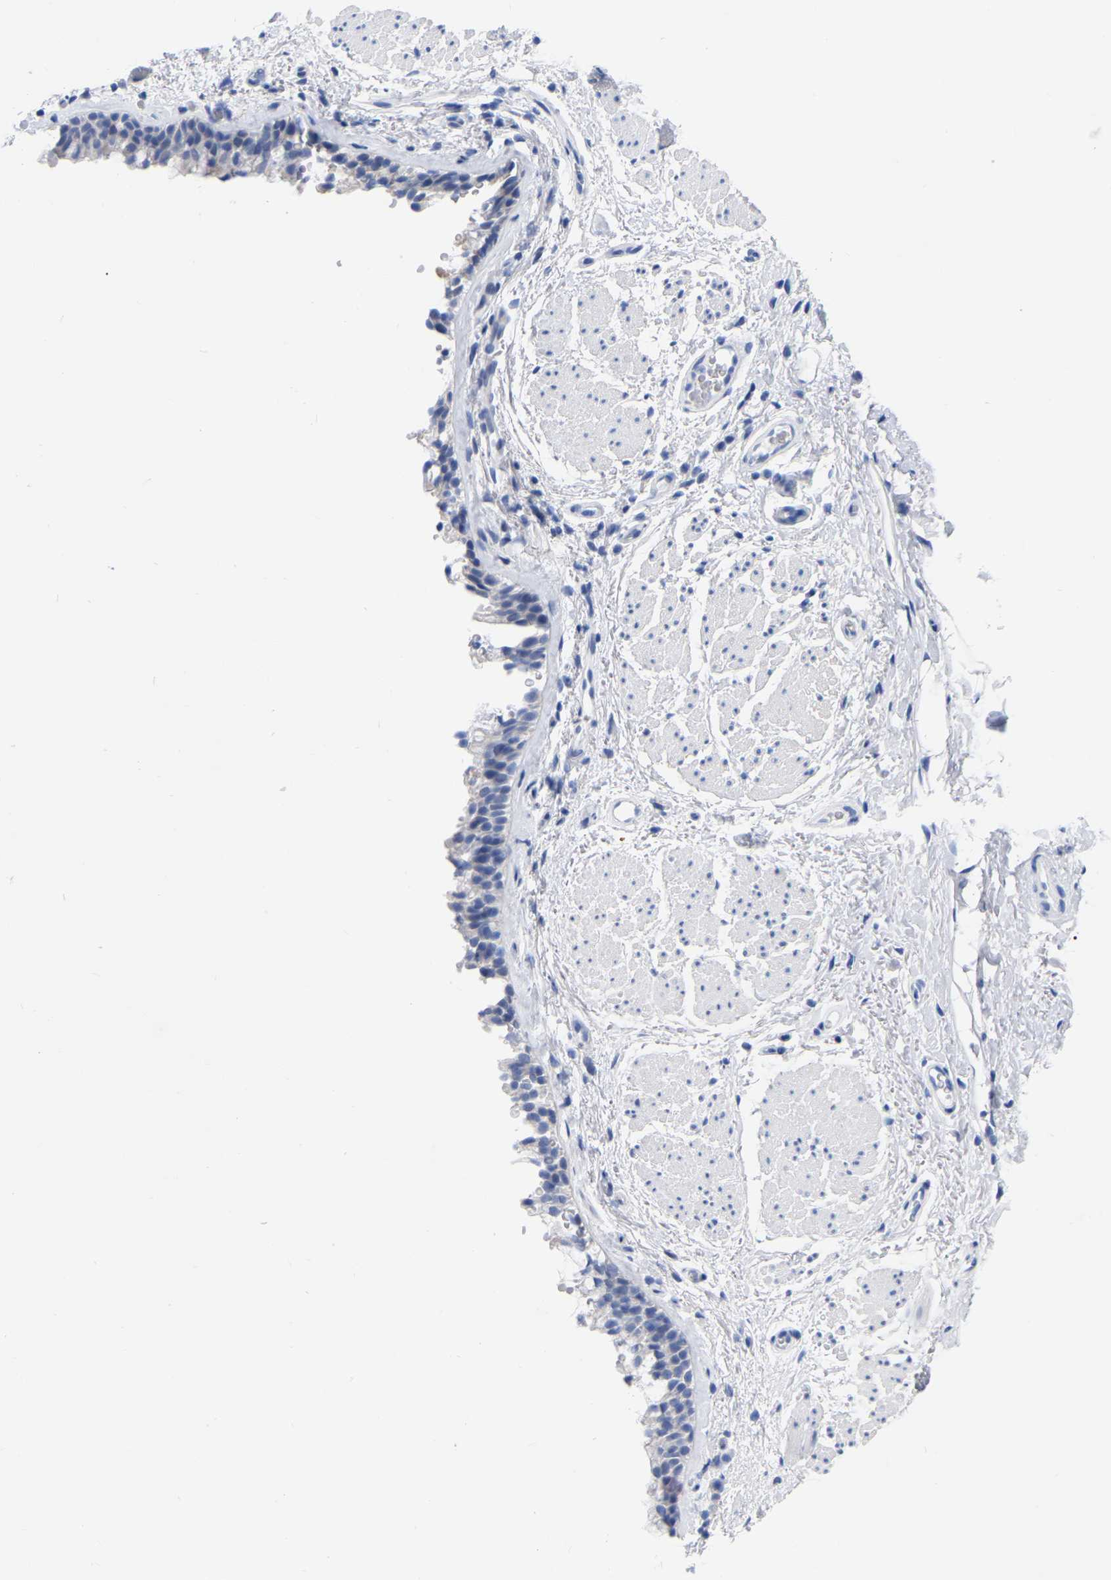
{"staining": {"intensity": "negative", "quantity": "none", "location": "none"}, "tissue": "bronchus", "cell_type": "Respiratory epithelial cells", "image_type": "normal", "snomed": [{"axis": "morphology", "description": "Normal tissue, NOS"}, {"axis": "topography", "description": "Cartilage tissue"}, {"axis": "topography", "description": "Bronchus"}], "caption": "High power microscopy histopathology image of an IHC histopathology image of unremarkable bronchus, revealing no significant positivity in respiratory epithelial cells. Brightfield microscopy of immunohistochemistry stained with DAB (brown) and hematoxylin (blue), captured at high magnification.", "gene": "ZNF629", "patient": {"sex": "female", "age": 53}}